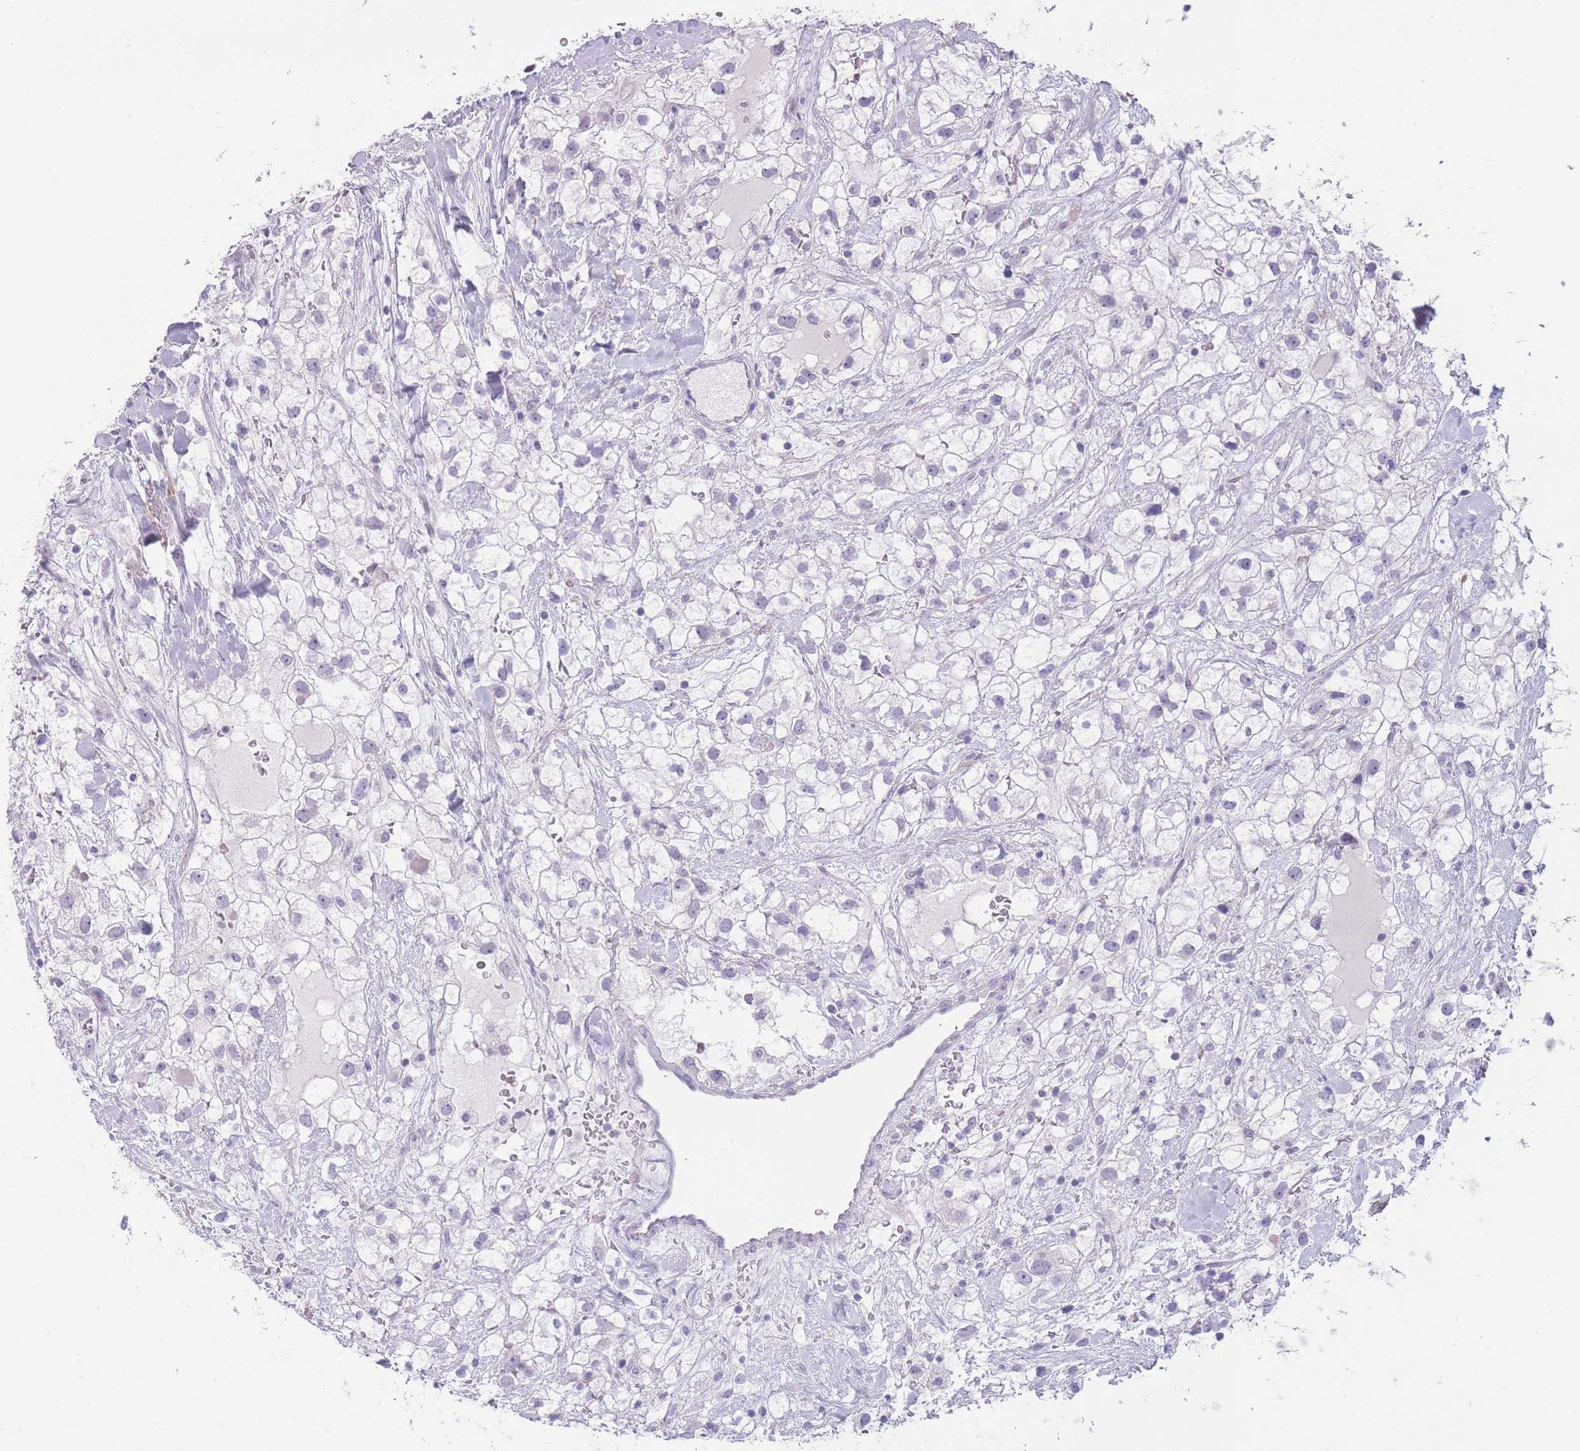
{"staining": {"intensity": "negative", "quantity": "none", "location": "none"}, "tissue": "renal cancer", "cell_type": "Tumor cells", "image_type": "cancer", "snomed": [{"axis": "morphology", "description": "Adenocarcinoma, NOS"}, {"axis": "topography", "description": "Kidney"}], "caption": "This is an IHC image of human renal cancer. There is no positivity in tumor cells.", "gene": "DCANP1", "patient": {"sex": "male", "age": 59}}